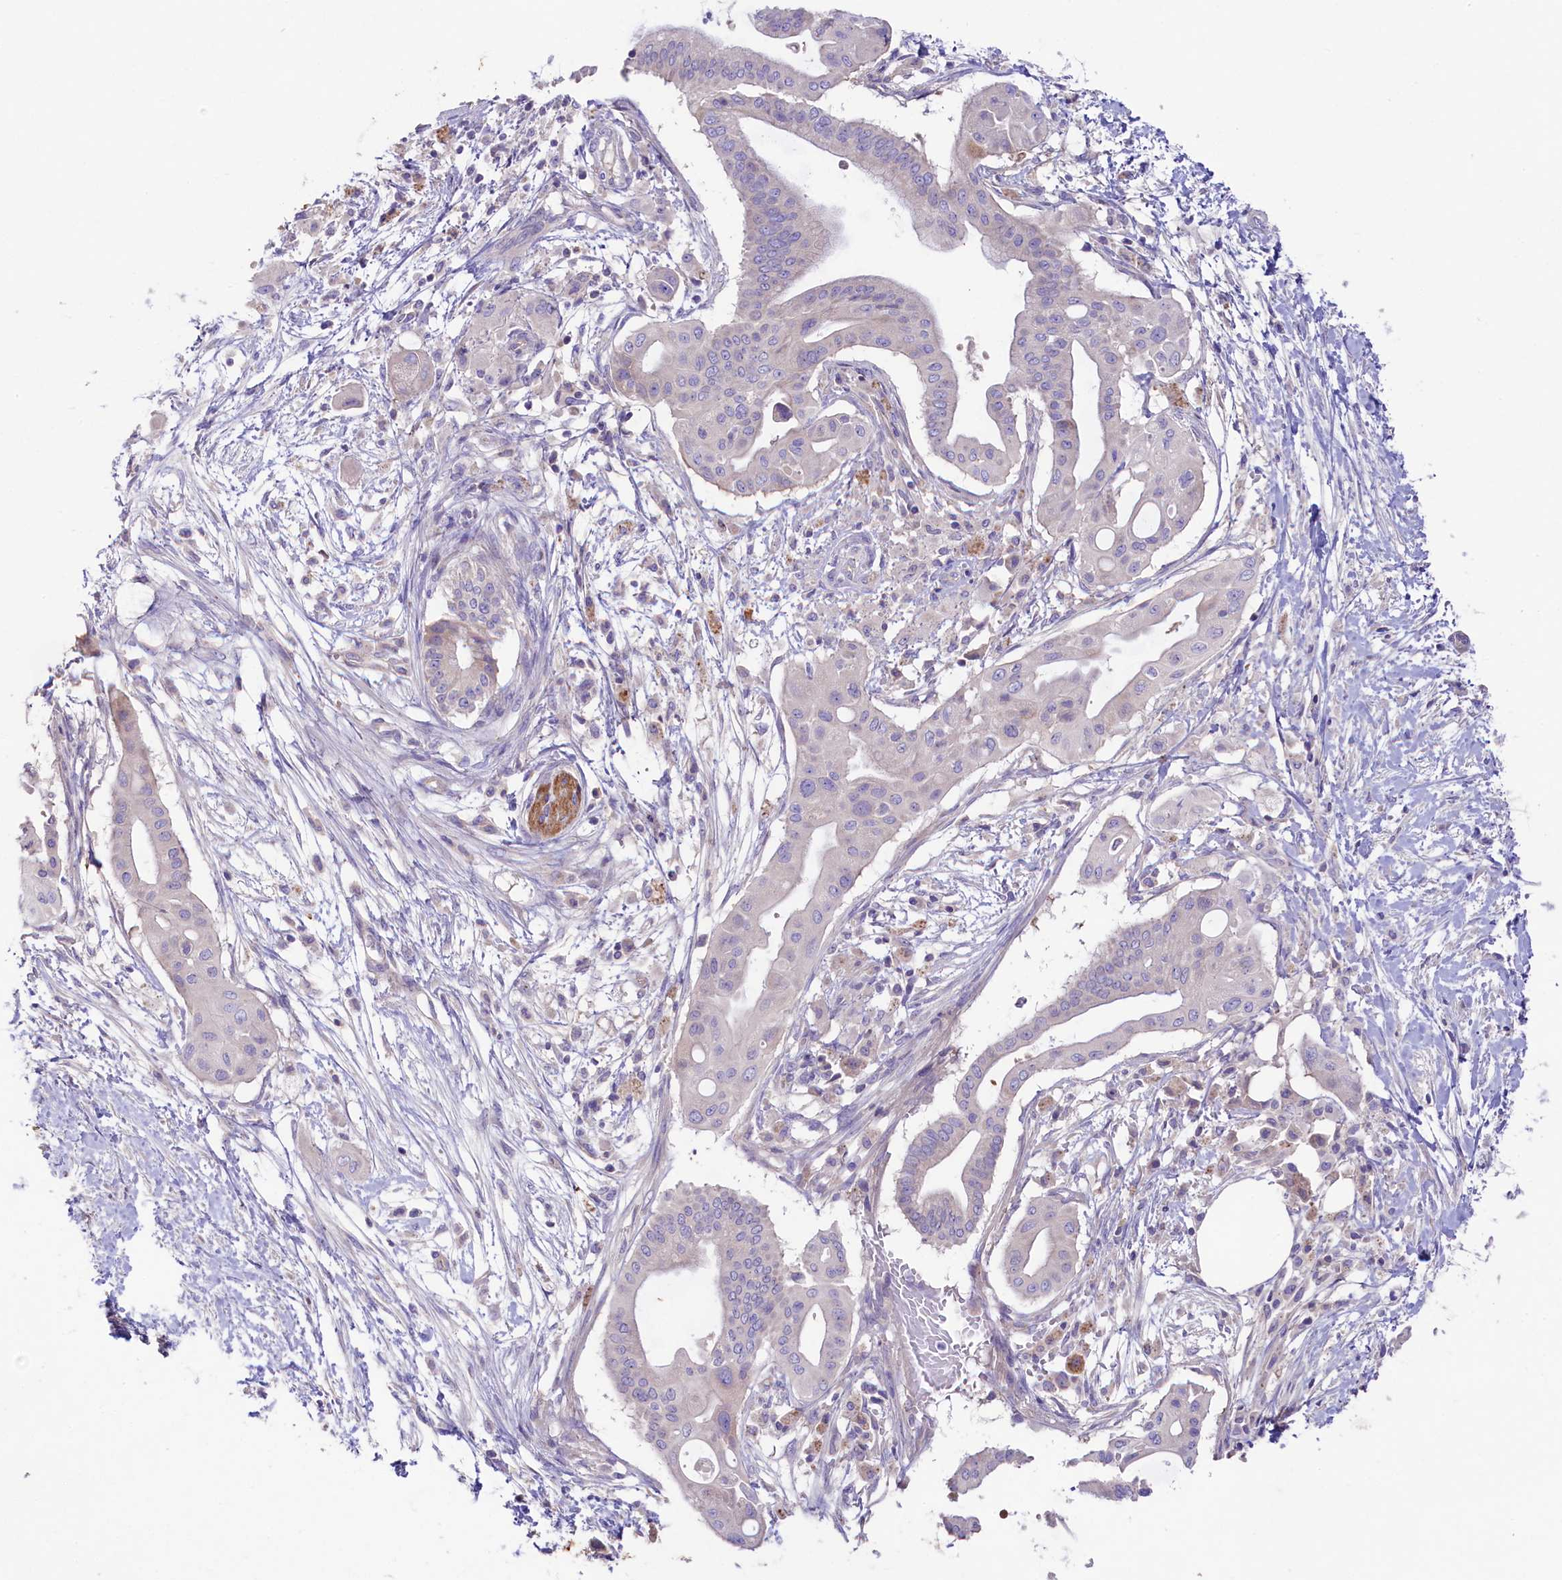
{"staining": {"intensity": "negative", "quantity": "none", "location": "none"}, "tissue": "pancreatic cancer", "cell_type": "Tumor cells", "image_type": "cancer", "snomed": [{"axis": "morphology", "description": "Adenocarcinoma, NOS"}, {"axis": "topography", "description": "Pancreas"}], "caption": "Tumor cells are negative for brown protein staining in pancreatic adenocarcinoma.", "gene": "CD99L2", "patient": {"sex": "male", "age": 68}}